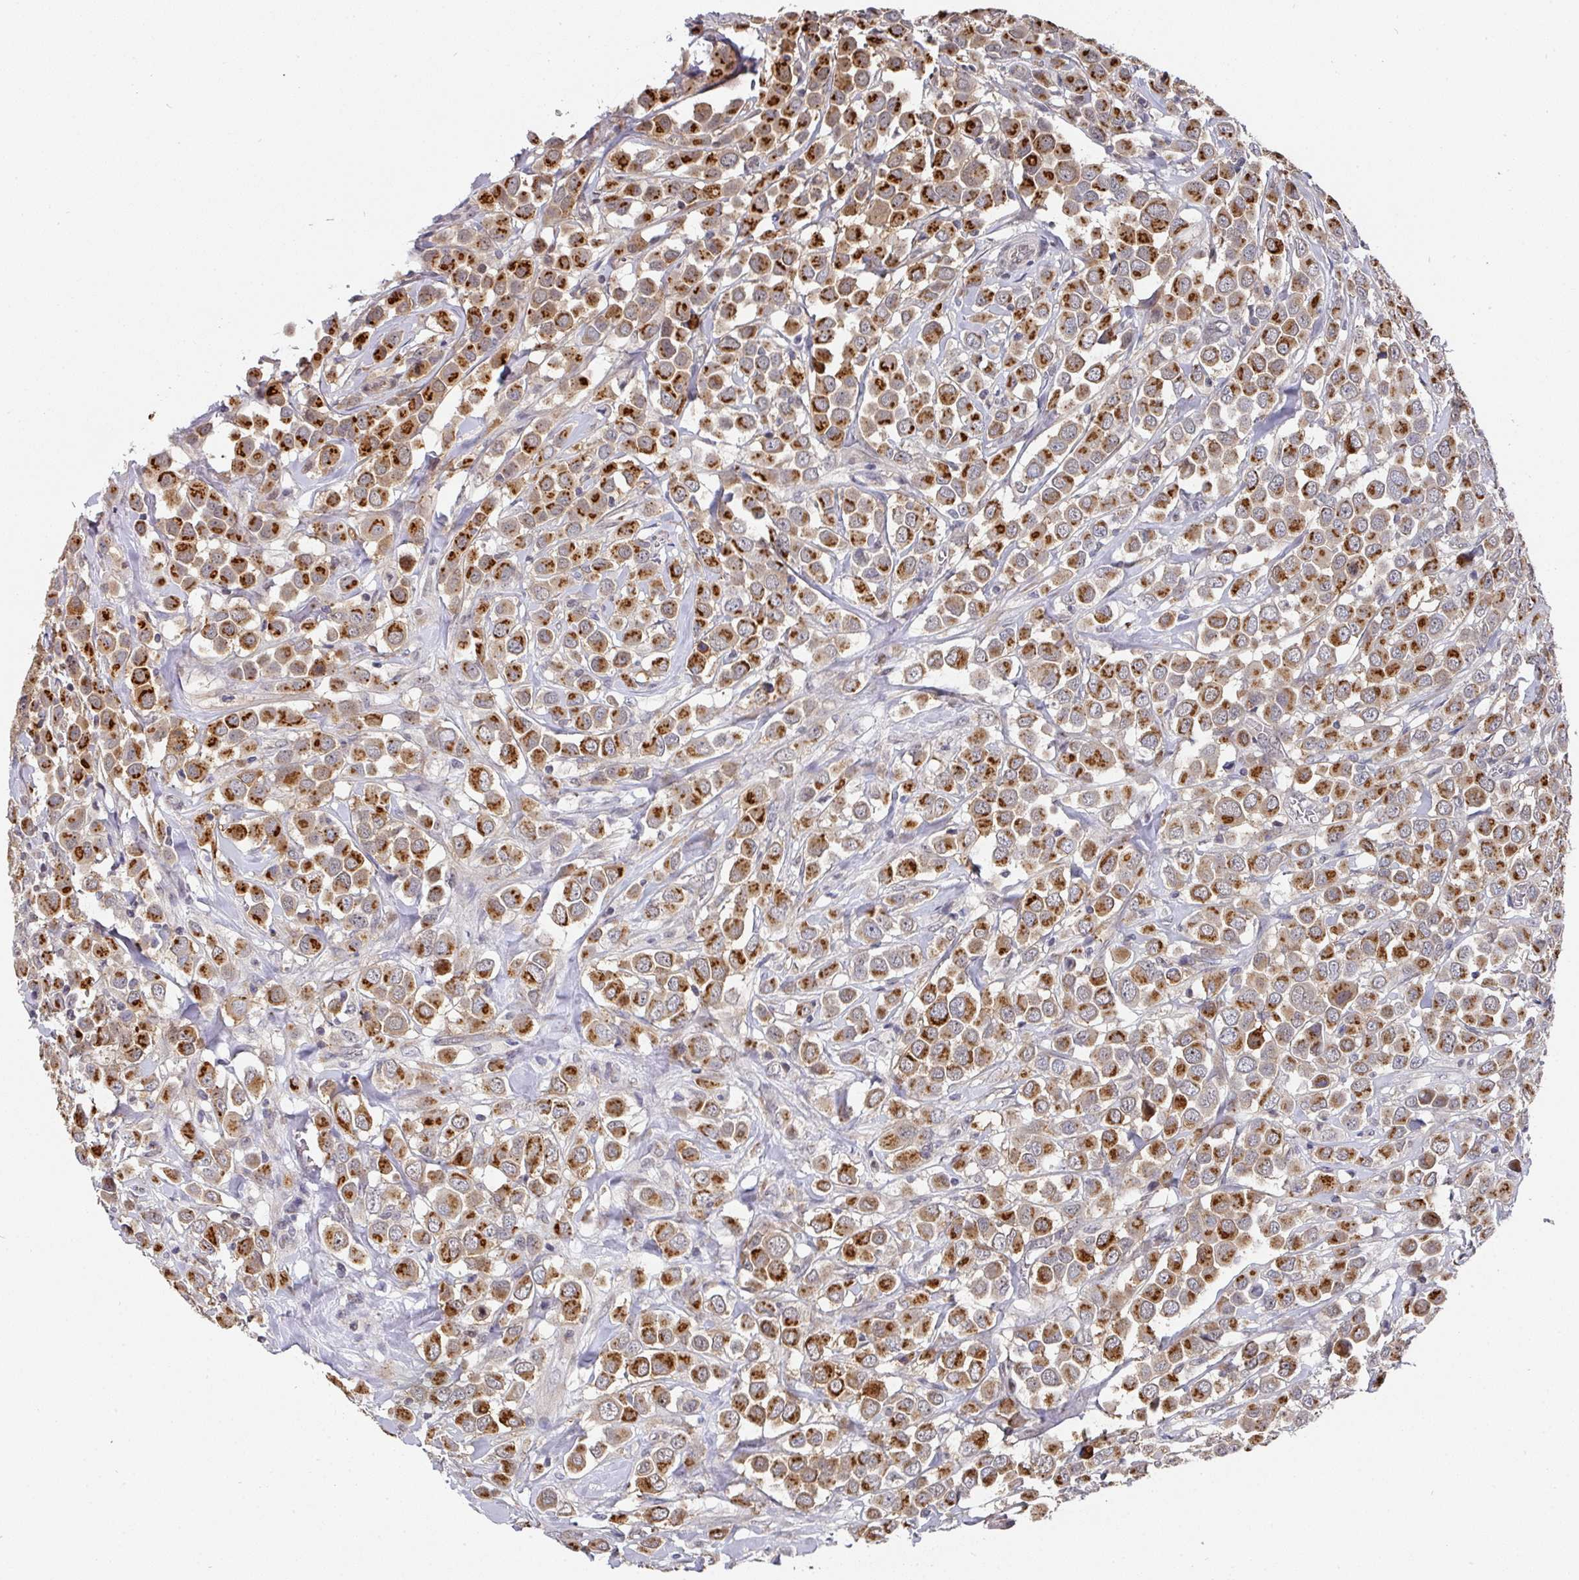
{"staining": {"intensity": "strong", "quantity": ">75%", "location": "cytoplasmic/membranous"}, "tissue": "breast cancer", "cell_type": "Tumor cells", "image_type": "cancer", "snomed": [{"axis": "morphology", "description": "Duct carcinoma"}, {"axis": "topography", "description": "Breast"}], "caption": "Protein staining exhibits strong cytoplasmic/membranous positivity in approximately >75% of tumor cells in breast cancer (infiltrating ductal carcinoma). Nuclei are stained in blue.", "gene": "C18orf25", "patient": {"sex": "female", "age": 61}}